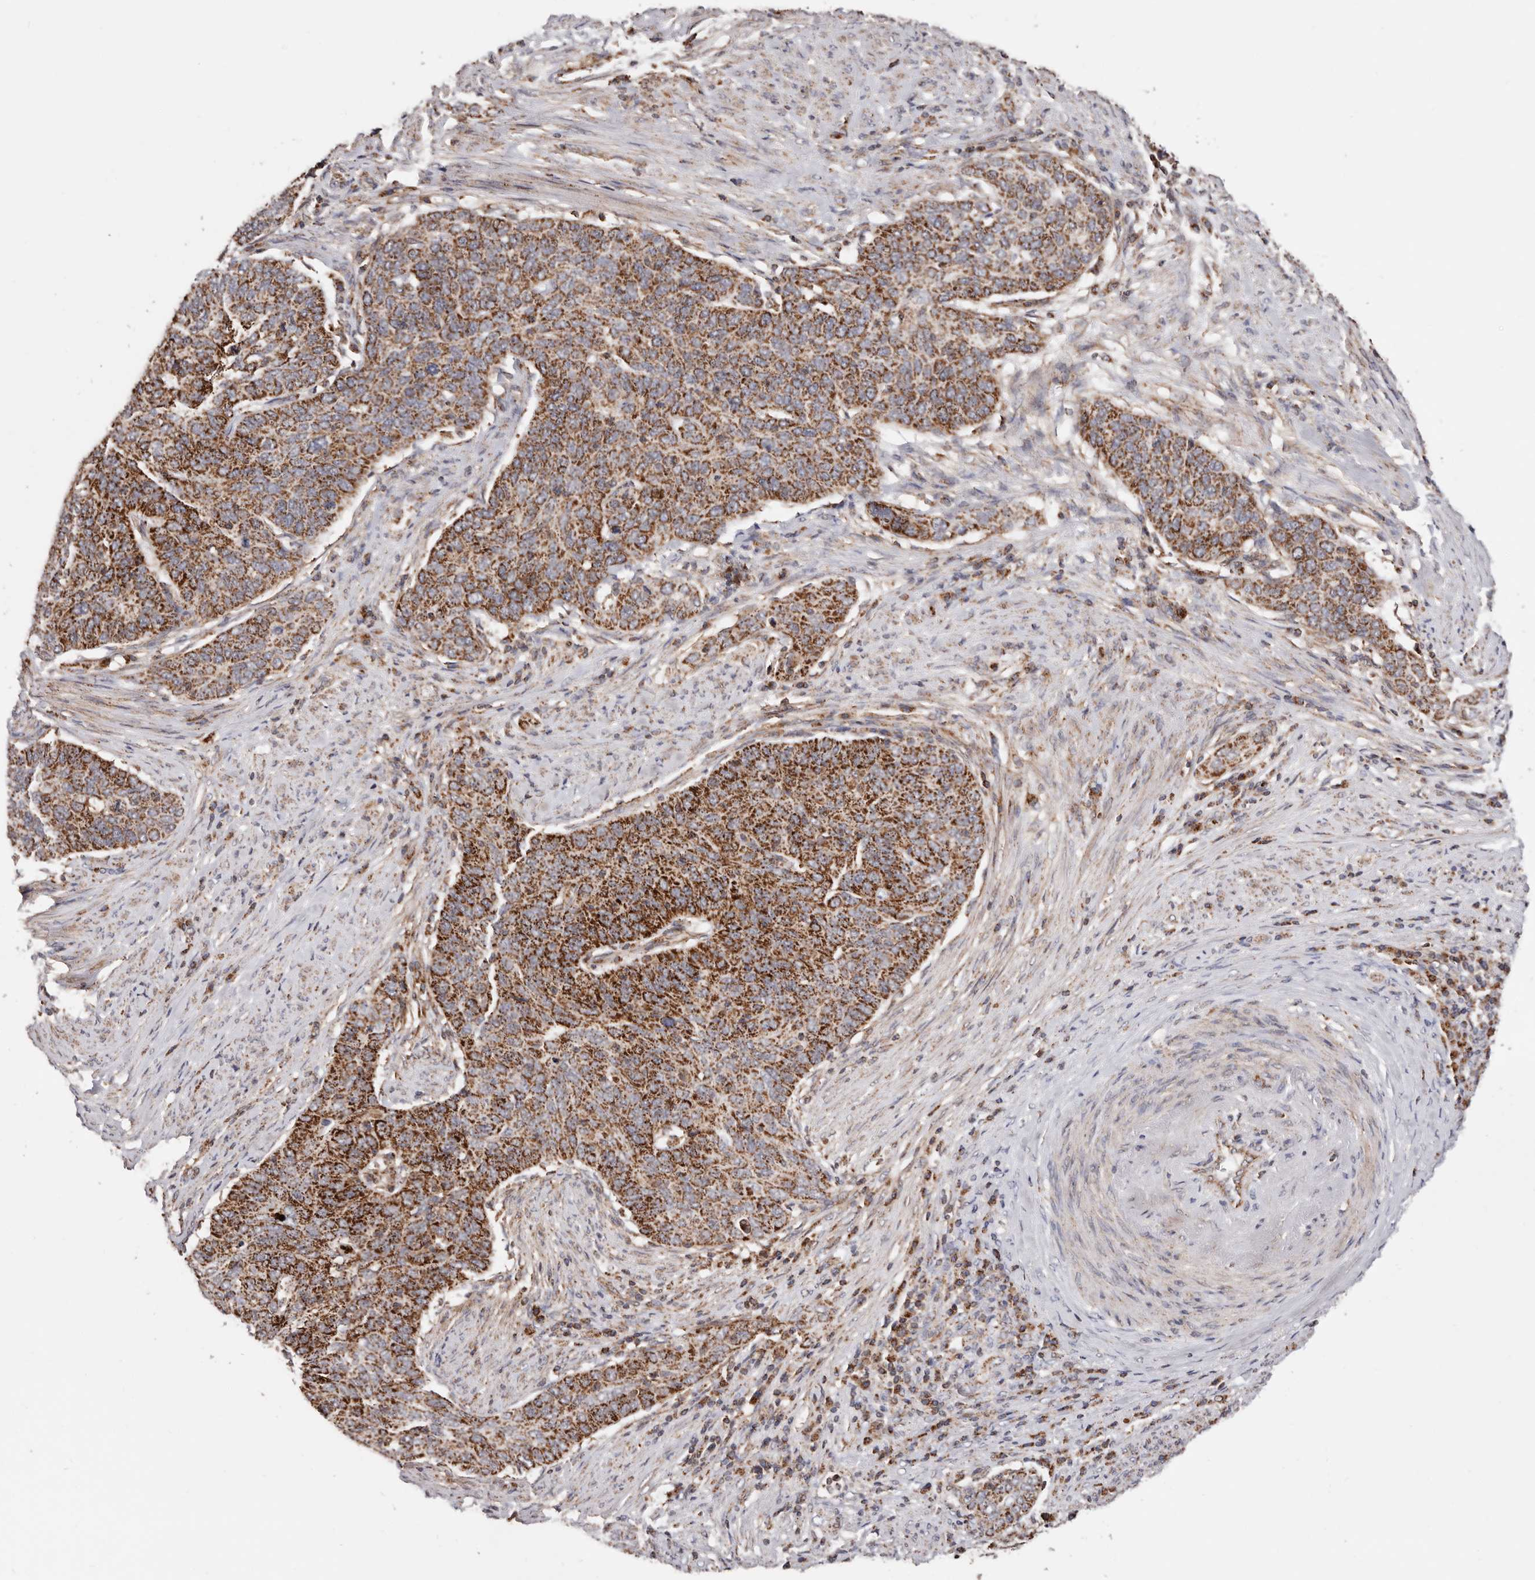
{"staining": {"intensity": "moderate", "quantity": ">75%", "location": "cytoplasmic/membranous"}, "tissue": "cervical cancer", "cell_type": "Tumor cells", "image_type": "cancer", "snomed": [{"axis": "morphology", "description": "Squamous cell carcinoma, NOS"}, {"axis": "topography", "description": "Cervix"}], "caption": "High-power microscopy captured an immunohistochemistry micrograph of cervical cancer (squamous cell carcinoma), revealing moderate cytoplasmic/membranous expression in about >75% of tumor cells.", "gene": "PRKACB", "patient": {"sex": "female", "age": 60}}